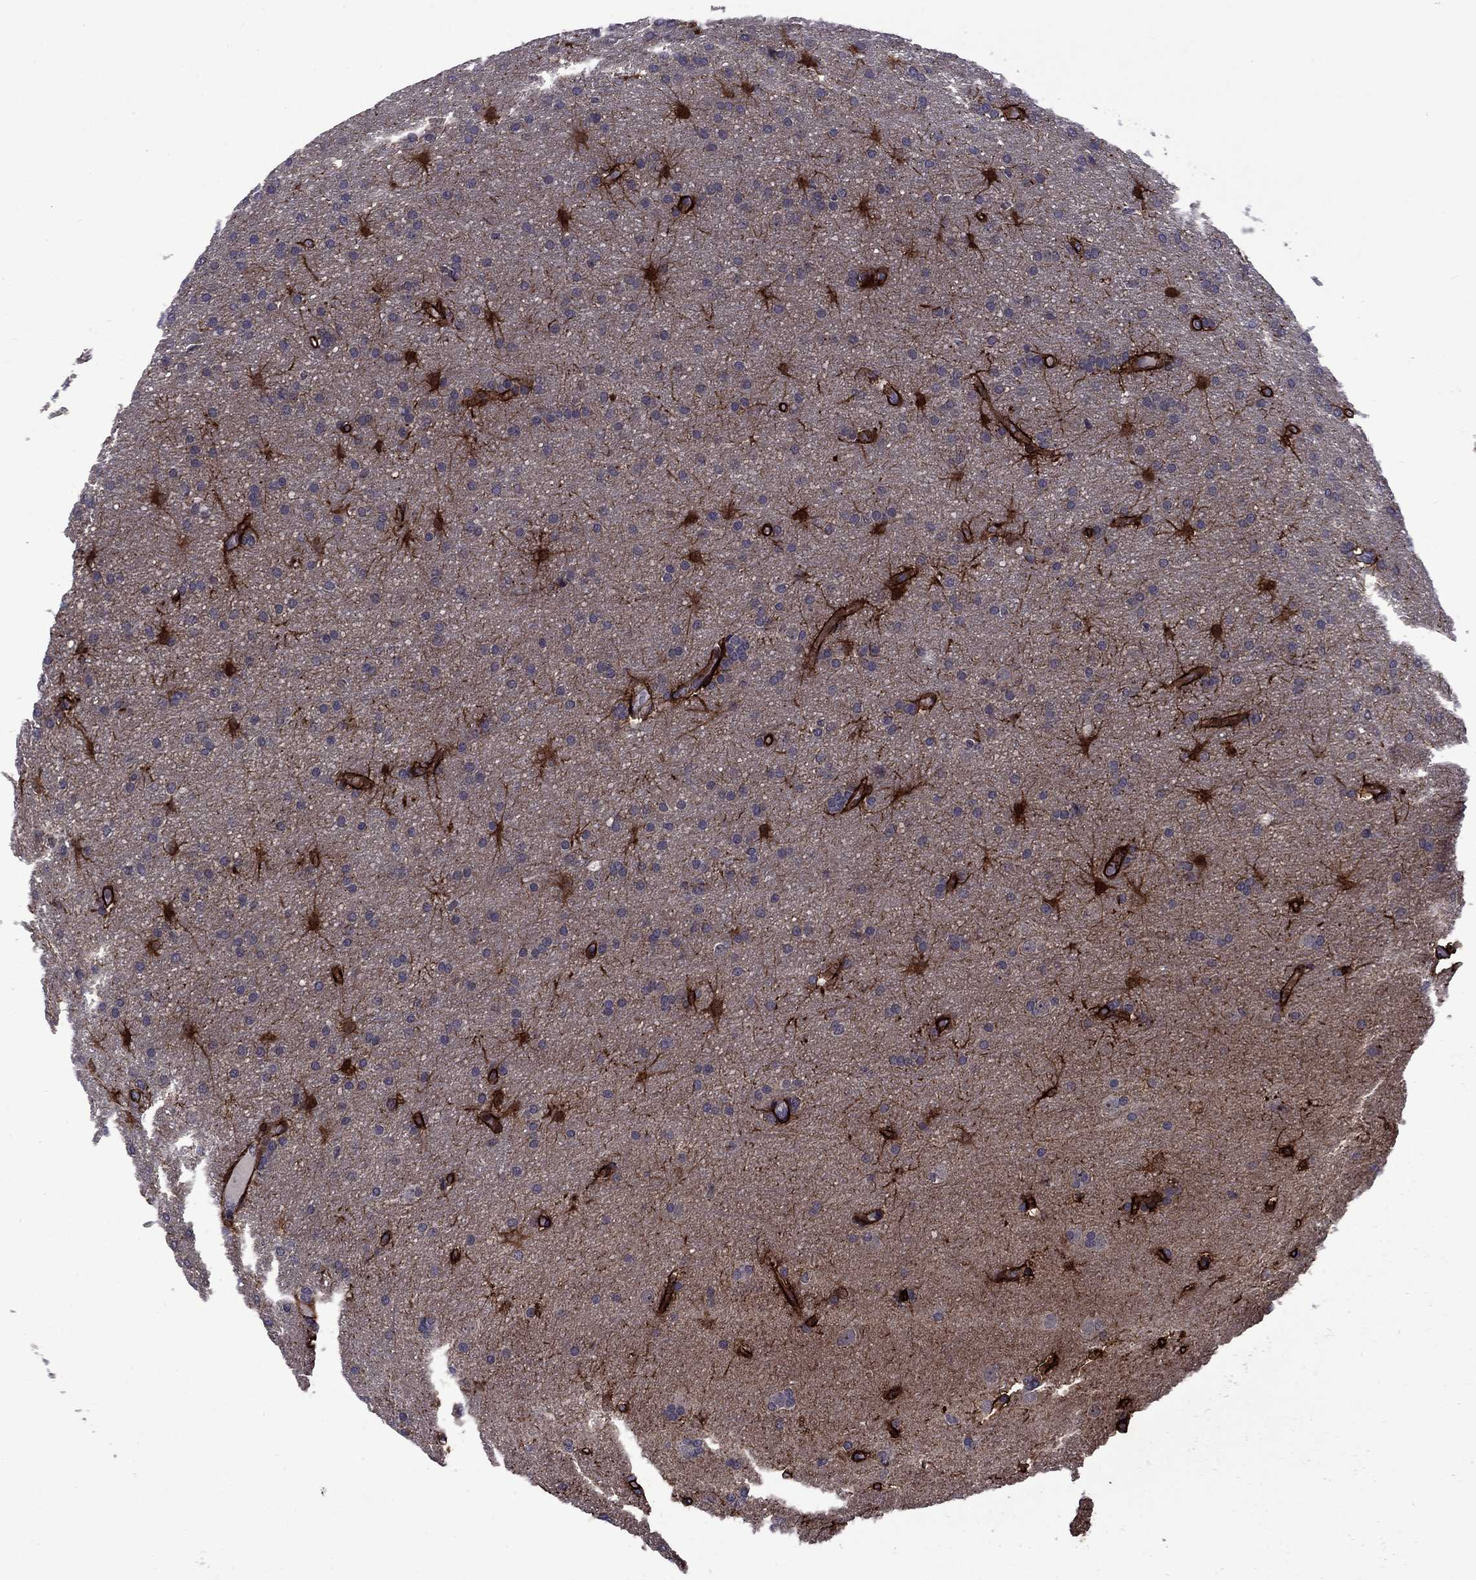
{"staining": {"intensity": "negative", "quantity": "none", "location": "none"}, "tissue": "glioma", "cell_type": "Tumor cells", "image_type": "cancer", "snomed": [{"axis": "morphology", "description": "Glioma, malignant, Low grade"}, {"axis": "topography", "description": "Brain"}], "caption": "The micrograph shows no significant staining in tumor cells of malignant low-grade glioma.", "gene": "SNTA1", "patient": {"sex": "female", "age": 32}}